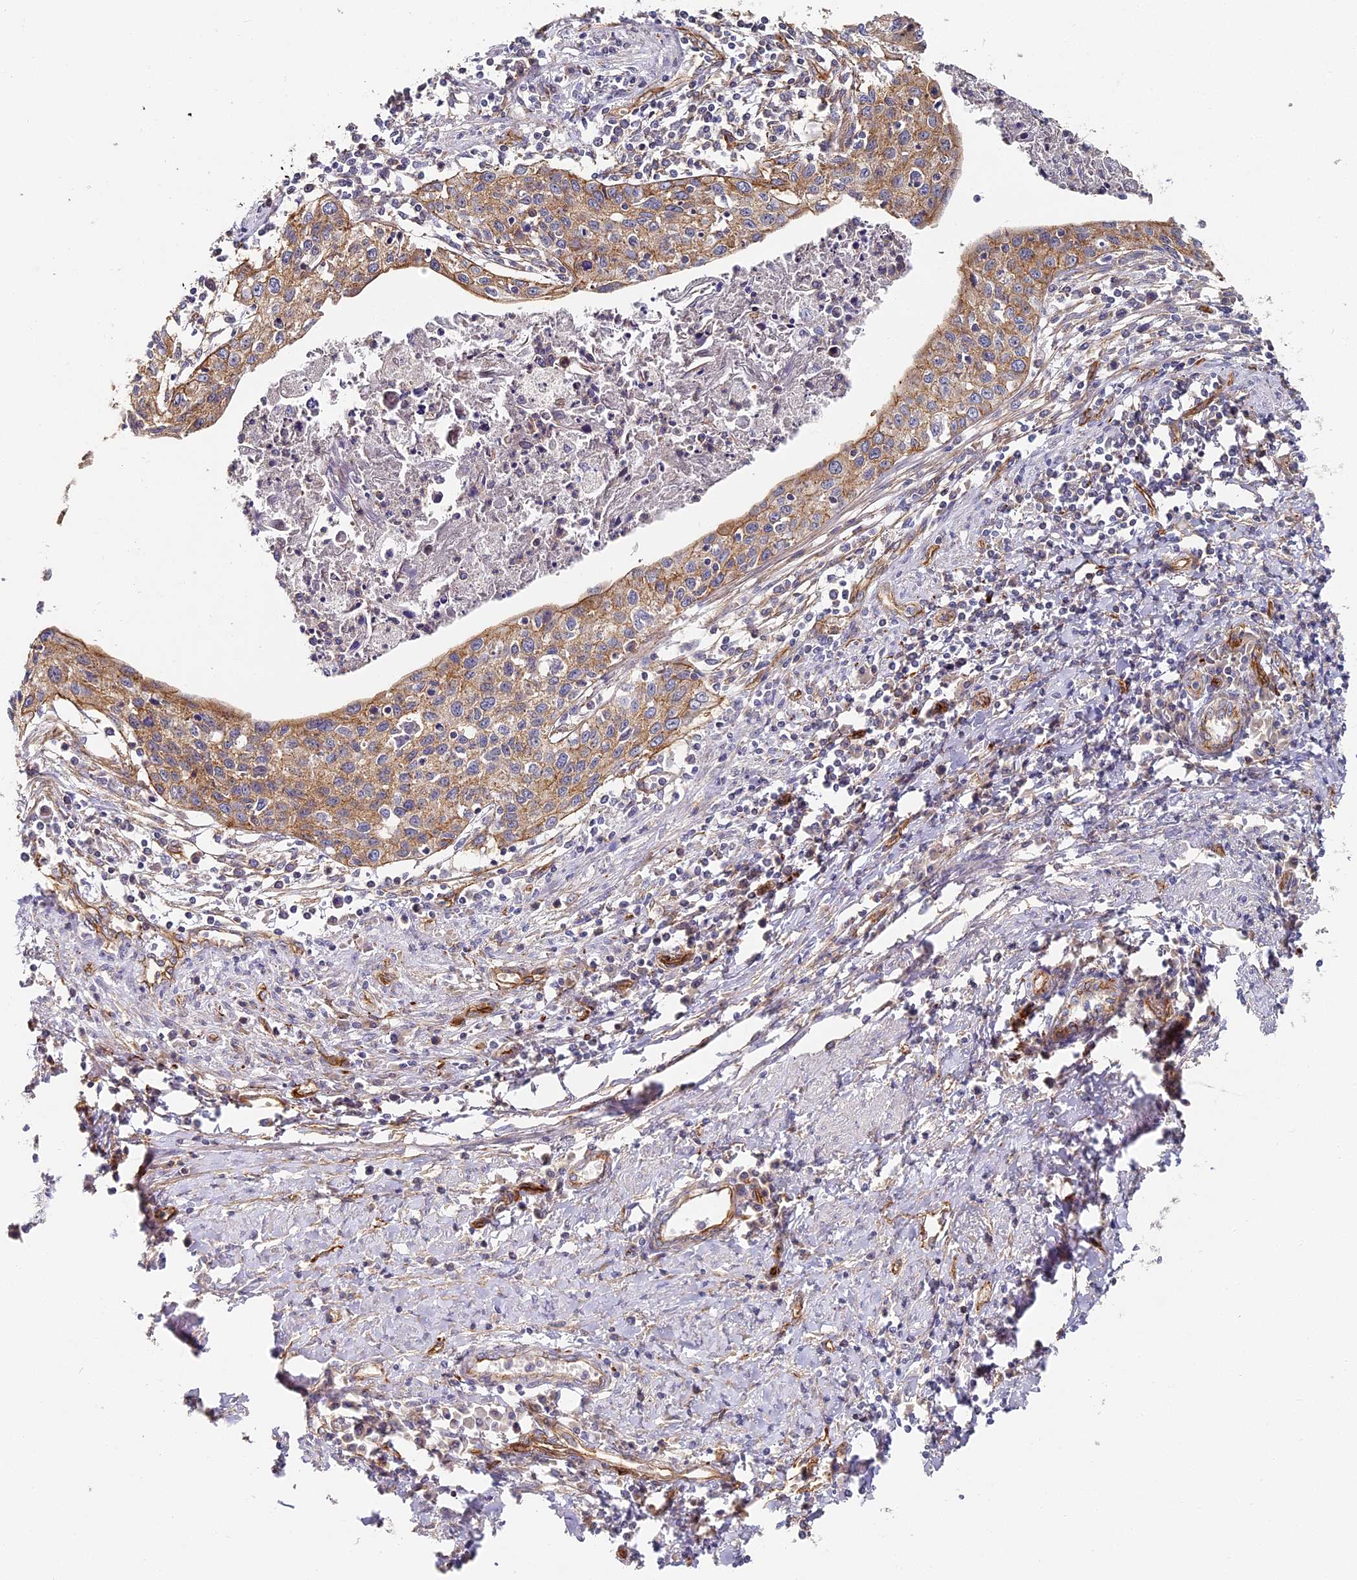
{"staining": {"intensity": "moderate", "quantity": ">75%", "location": "cytoplasmic/membranous"}, "tissue": "cervical cancer", "cell_type": "Tumor cells", "image_type": "cancer", "snomed": [{"axis": "morphology", "description": "Squamous cell carcinoma, NOS"}, {"axis": "topography", "description": "Cervix"}], "caption": "The immunohistochemical stain highlights moderate cytoplasmic/membranous expression in tumor cells of cervical cancer tissue. (brown staining indicates protein expression, while blue staining denotes nuclei).", "gene": "CCDC30", "patient": {"sex": "female", "age": 32}}